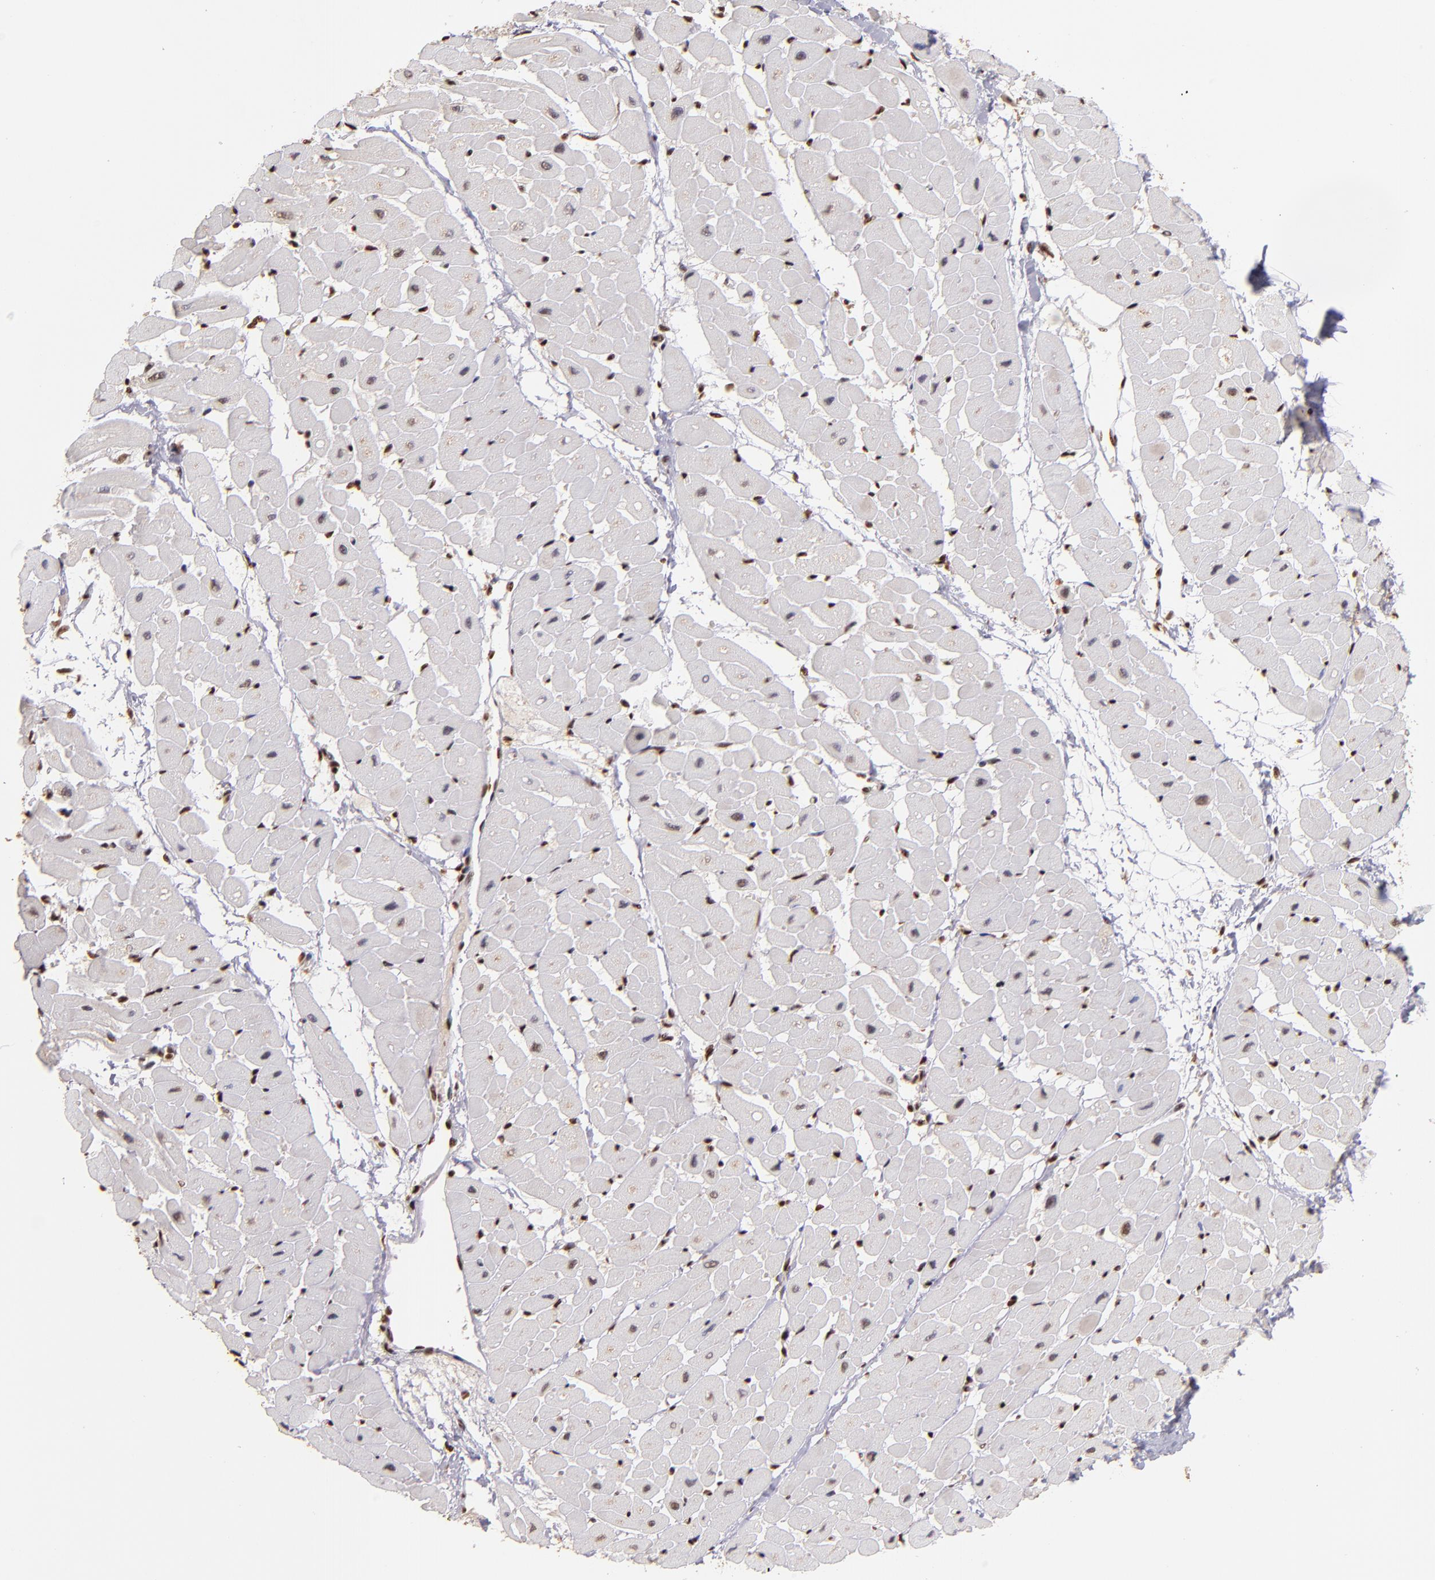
{"staining": {"intensity": "moderate", "quantity": ">75%", "location": "nuclear"}, "tissue": "heart muscle", "cell_type": "Cardiomyocytes", "image_type": "normal", "snomed": [{"axis": "morphology", "description": "Normal tissue, NOS"}, {"axis": "topography", "description": "Heart"}], "caption": "The image displays staining of benign heart muscle, revealing moderate nuclear protein positivity (brown color) within cardiomyocytes. (DAB (3,3'-diaminobenzidine) = brown stain, brightfield microscopy at high magnification).", "gene": "SP1", "patient": {"sex": "male", "age": 45}}